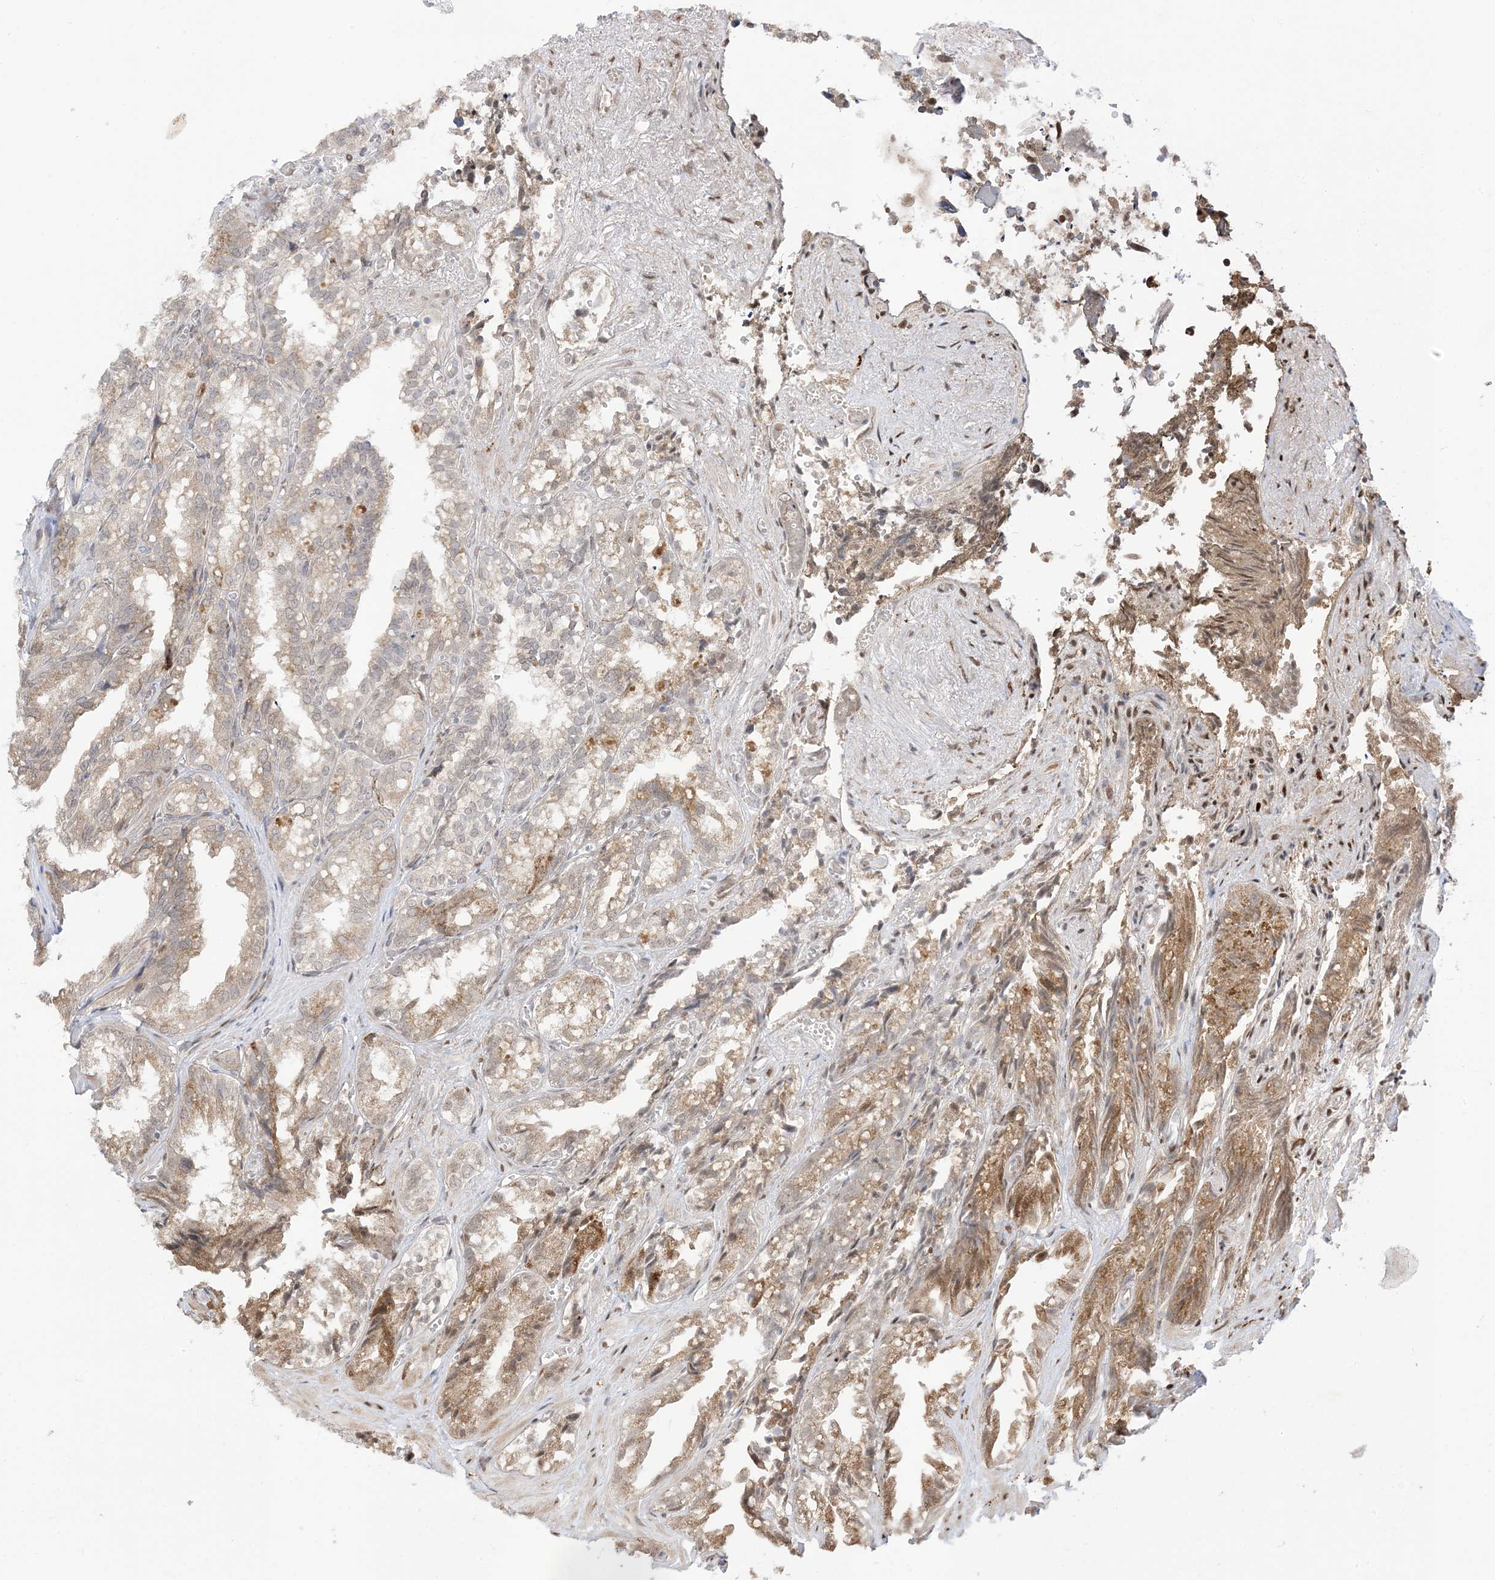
{"staining": {"intensity": "weak", "quantity": ">75%", "location": "cytoplasmic/membranous,nuclear"}, "tissue": "seminal vesicle", "cell_type": "Glandular cells", "image_type": "normal", "snomed": [{"axis": "morphology", "description": "Normal tissue, NOS"}, {"axis": "topography", "description": "Prostate"}, {"axis": "topography", "description": "Seminal veicle"}], "caption": "Immunohistochemistry (IHC) histopathology image of normal seminal vesicle: human seminal vesicle stained using immunohistochemistry (IHC) shows low levels of weak protein expression localized specifically in the cytoplasmic/membranous,nuclear of glandular cells, appearing as a cytoplasmic/membranous,nuclear brown color.", "gene": "UBE2E2", "patient": {"sex": "male", "age": 51}}